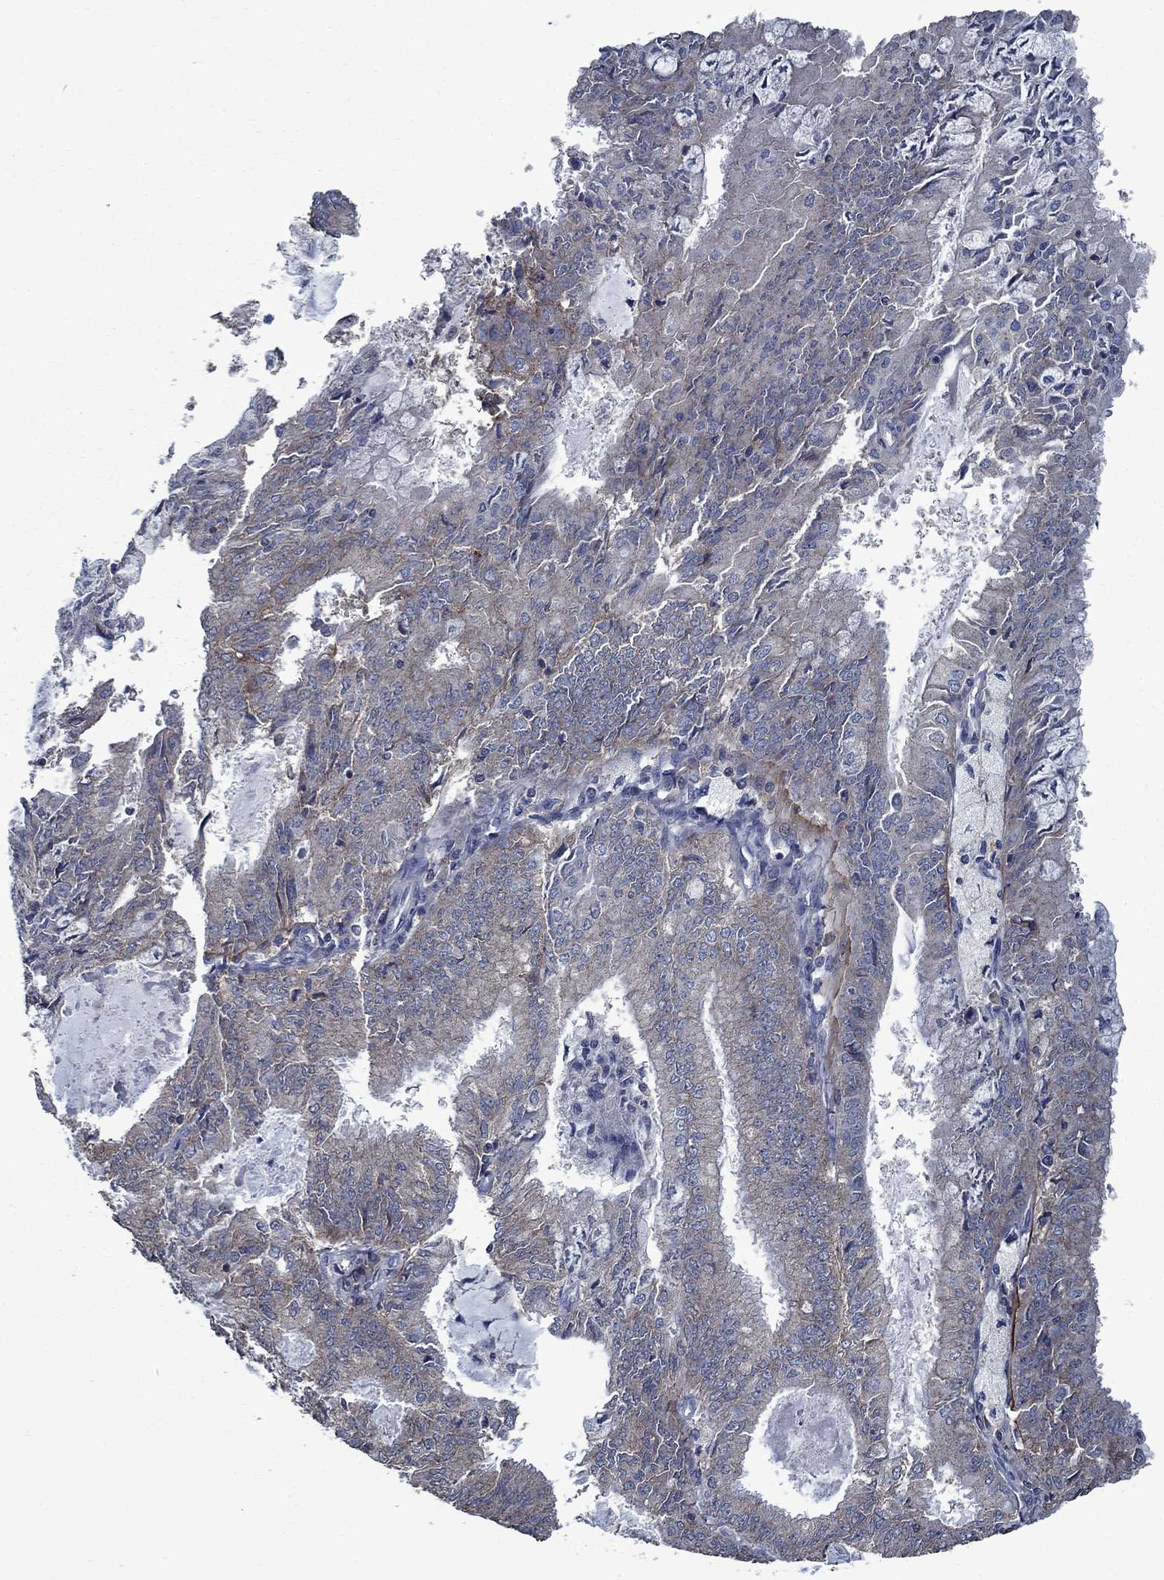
{"staining": {"intensity": "weak", "quantity": "<25%", "location": "cytoplasmic/membranous"}, "tissue": "endometrial cancer", "cell_type": "Tumor cells", "image_type": "cancer", "snomed": [{"axis": "morphology", "description": "Adenocarcinoma, NOS"}, {"axis": "topography", "description": "Endometrium"}], "caption": "Immunohistochemistry micrograph of endometrial cancer stained for a protein (brown), which displays no expression in tumor cells. (Brightfield microscopy of DAB (3,3'-diaminobenzidine) immunohistochemistry at high magnification).", "gene": "SLC44A1", "patient": {"sex": "female", "age": 57}}